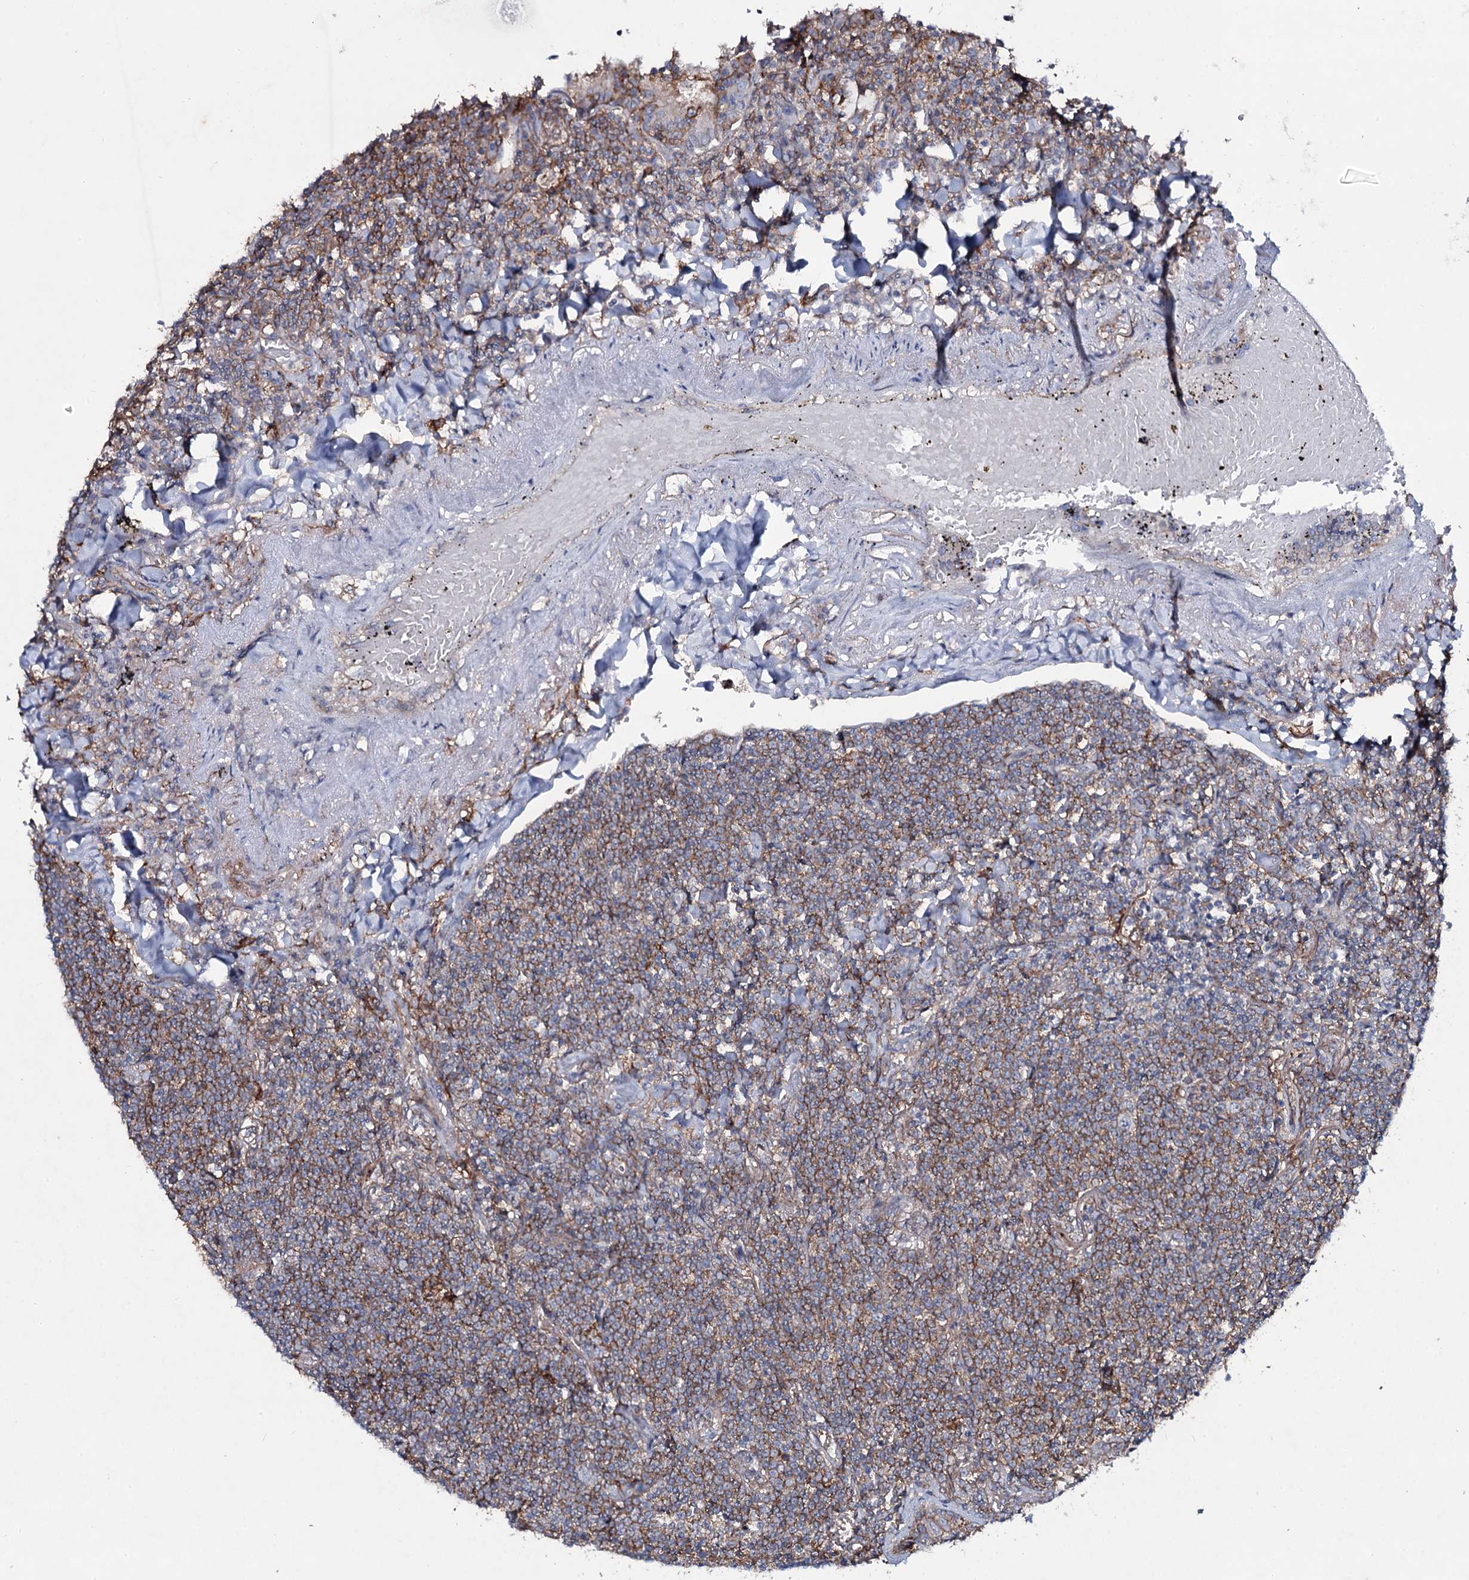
{"staining": {"intensity": "moderate", "quantity": ">75%", "location": "cytoplasmic/membranous"}, "tissue": "lymphoma", "cell_type": "Tumor cells", "image_type": "cancer", "snomed": [{"axis": "morphology", "description": "Malignant lymphoma, non-Hodgkin's type, Low grade"}, {"axis": "topography", "description": "Lung"}], "caption": "A brown stain shows moderate cytoplasmic/membranous positivity of a protein in human lymphoma tumor cells.", "gene": "SNAP23", "patient": {"sex": "female", "age": 71}}